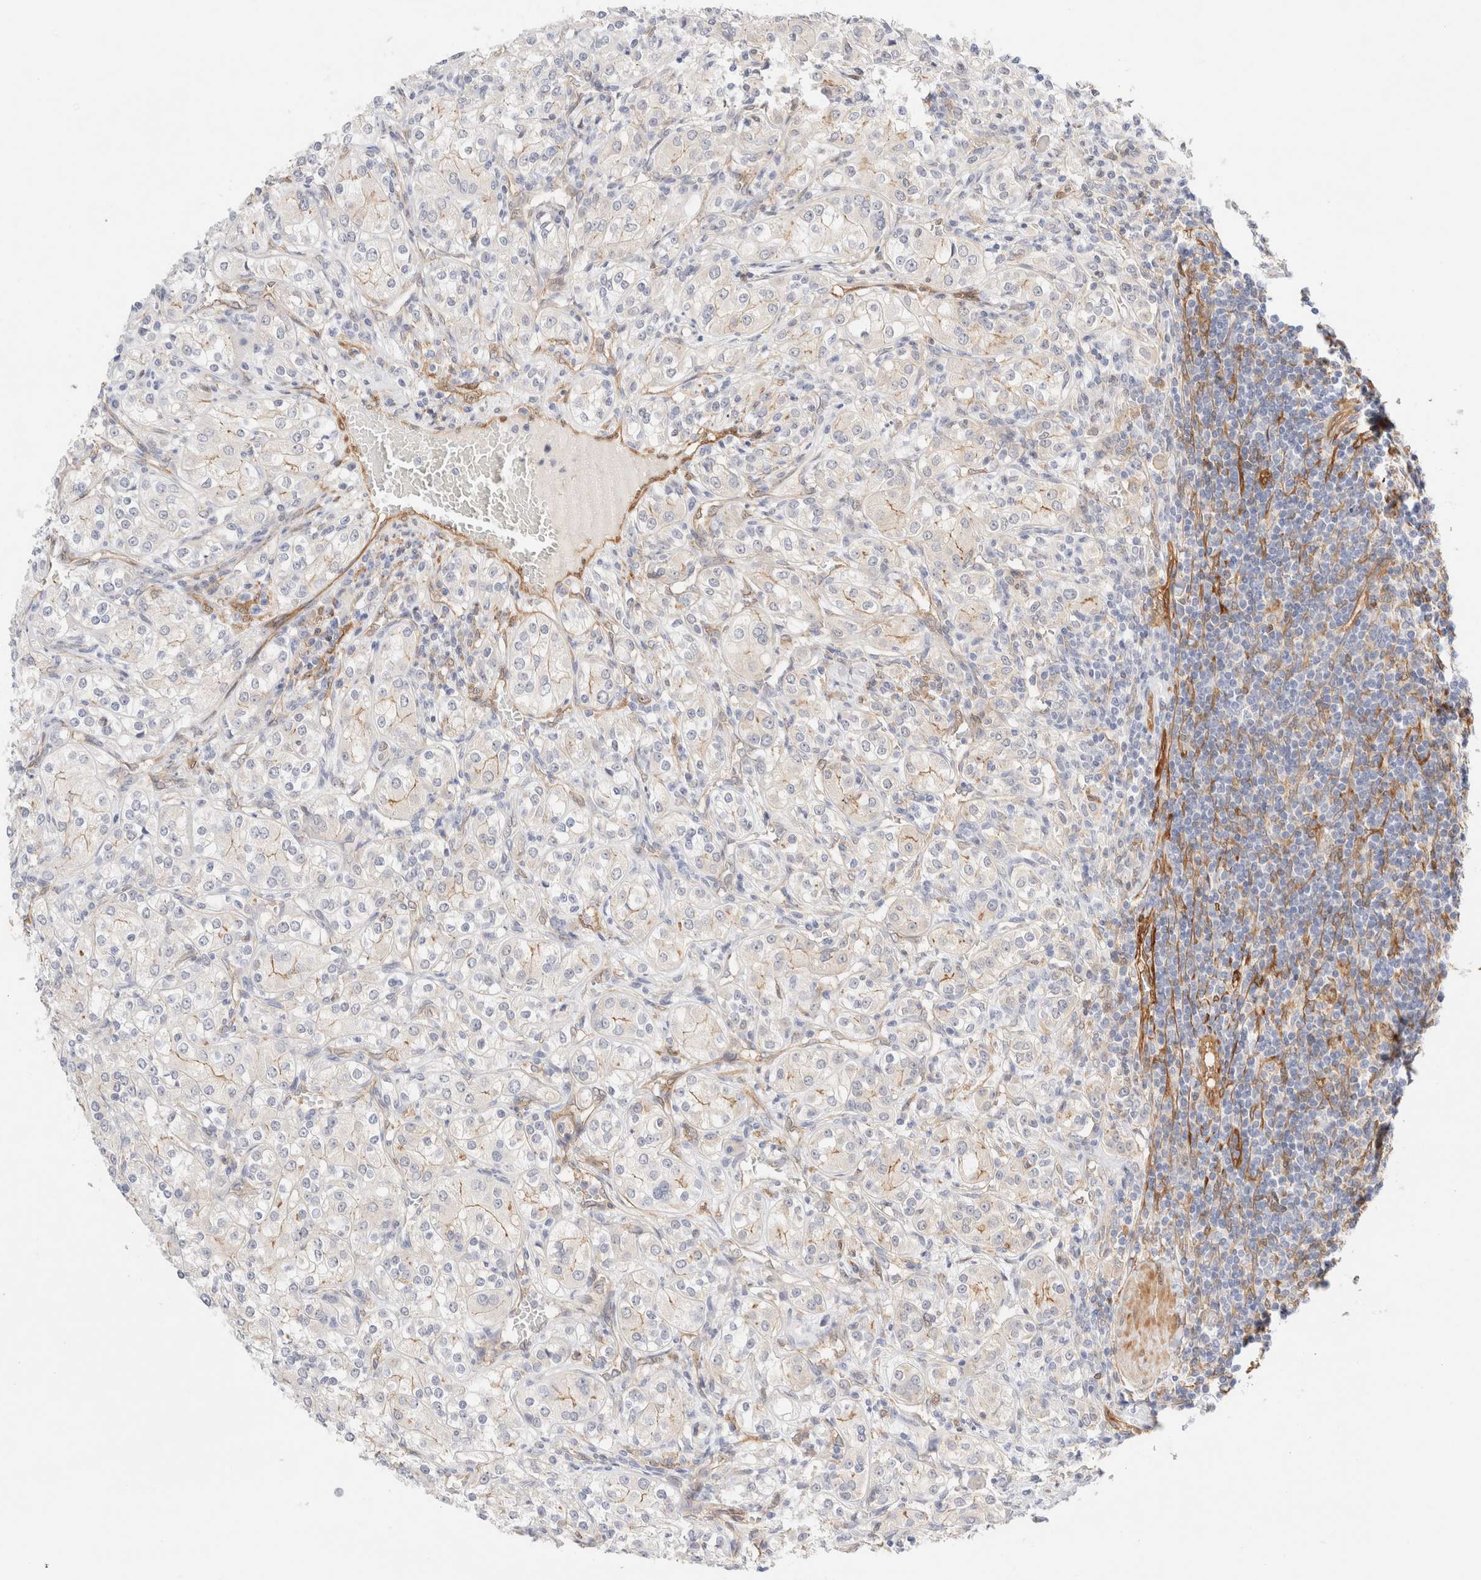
{"staining": {"intensity": "weak", "quantity": "<25%", "location": "cytoplasmic/membranous"}, "tissue": "renal cancer", "cell_type": "Tumor cells", "image_type": "cancer", "snomed": [{"axis": "morphology", "description": "Adenocarcinoma, NOS"}, {"axis": "topography", "description": "Kidney"}], "caption": "This is an immunohistochemistry micrograph of adenocarcinoma (renal). There is no expression in tumor cells.", "gene": "LMCD1", "patient": {"sex": "male", "age": 77}}